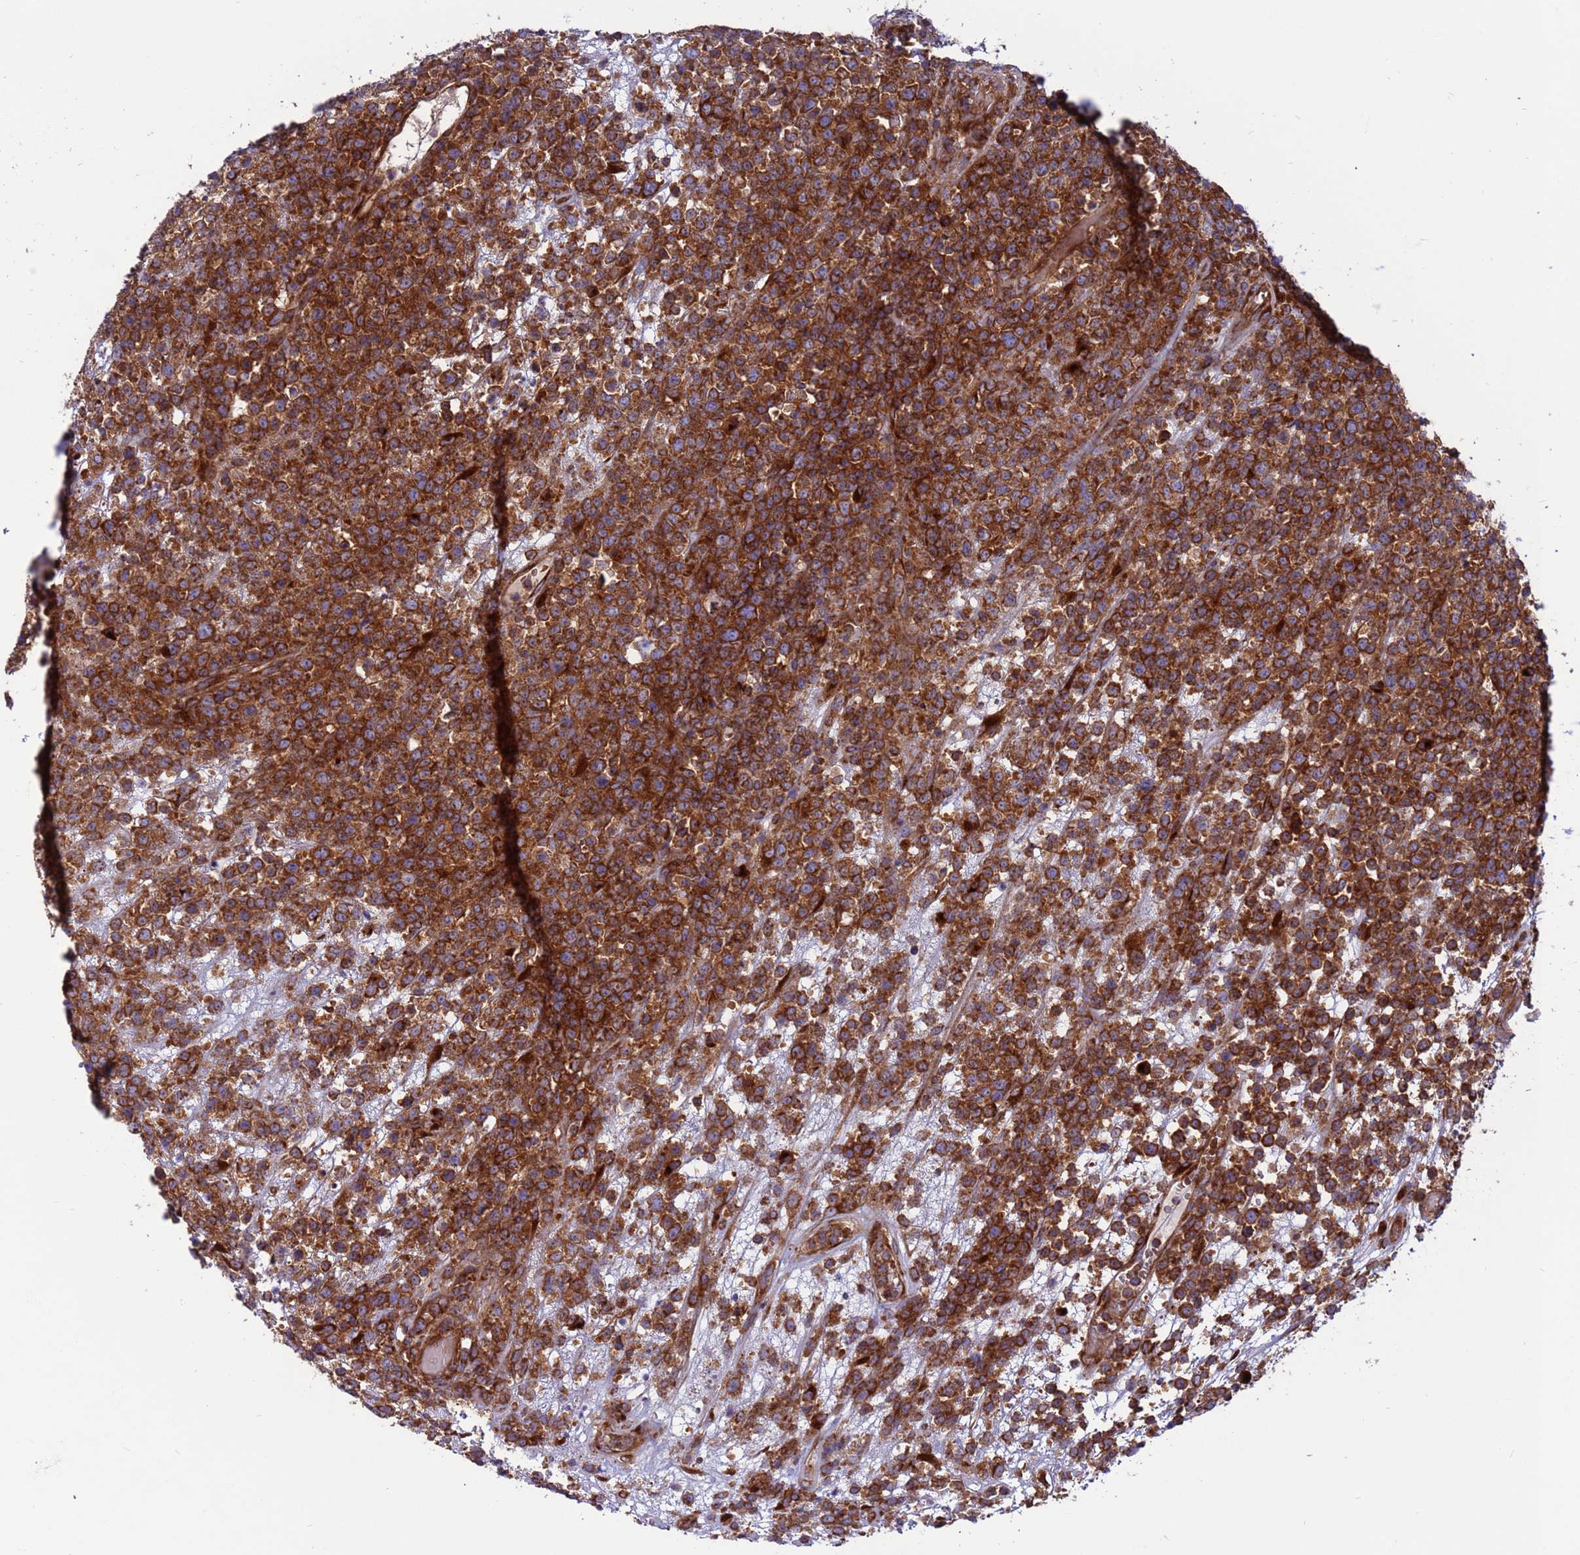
{"staining": {"intensity": "strong", "quantity": ">75%", "location": "cytoplasmic/membranous"}, "tissue": "lymphoma", "cell_type": "Tumor cells", "image_type": "cancer", "snomed": [{"axis": "morphology", "description": "Malignant lymphoma, non-Hodgkin's type, High grade"}, {"axis": "topography", "description": "Colon"}], "caption": "An image of high-grade malignant lymphoma, non-Hodgkin's type stained for a protein reveals strong cytoplasmic/membranous brown staining in tumor cells.", "gene": "ZC3HAV1", "patient": {"sex": "female", "age": 53}}